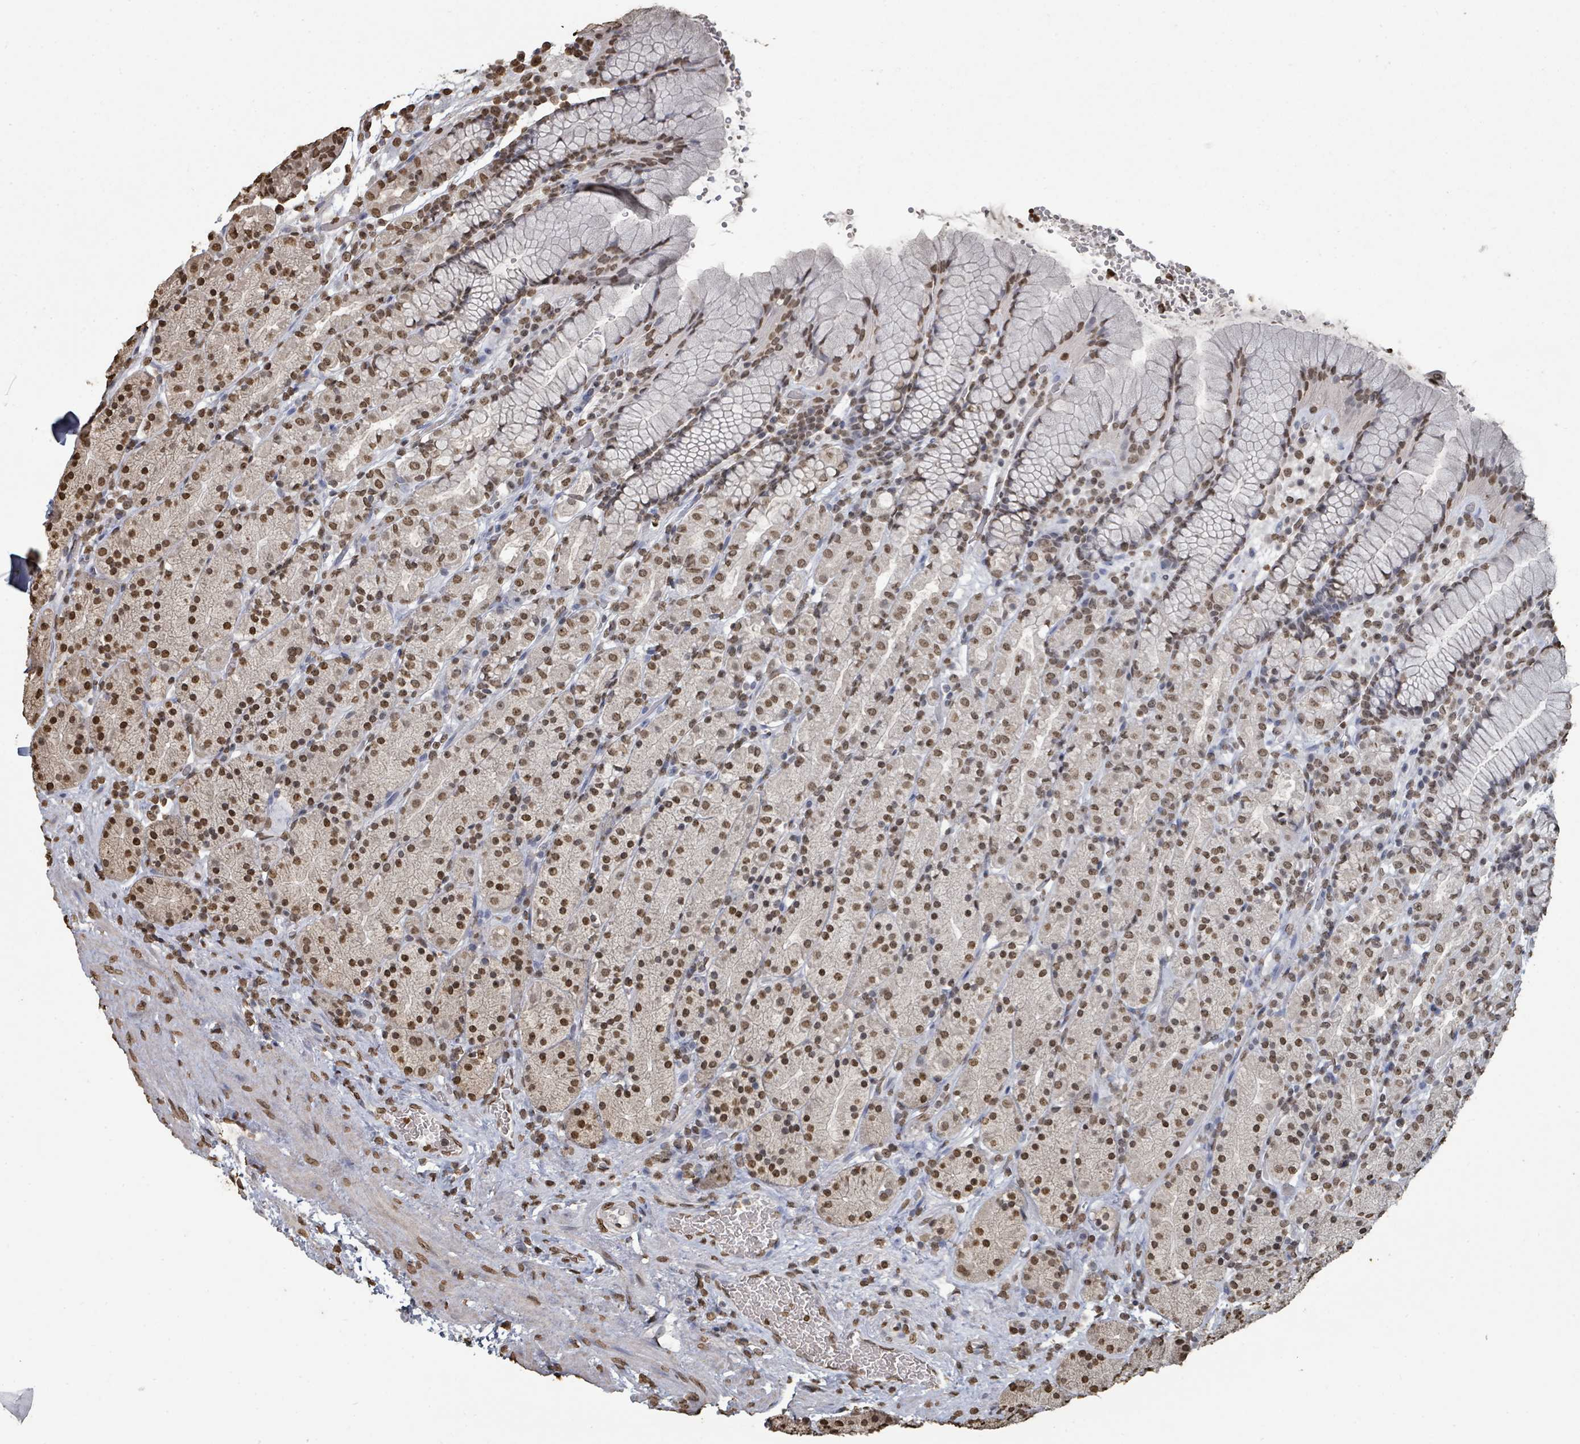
{"staining": {"intensity": "moderate", "quantity": ">75%", "location": "nuclear"}, "tissue": "stomach", "cell_type": "Glandular cells", "image_type": "normal", "snomed": [{"axis": "morphology", "description": "Normal tissue, NOS"}, {"axis": "topography", "description": "Stomach, upper"}, {"axis": "topography", "description": "Stomach"}], "caption": "Immunohistochemical staining of unremarkable stomach displays moderate nuclear protein positivity in approximately >75% of glandular cells.", "gene": "MRPS12", "patient": {"sex": "male", "age": 62}}